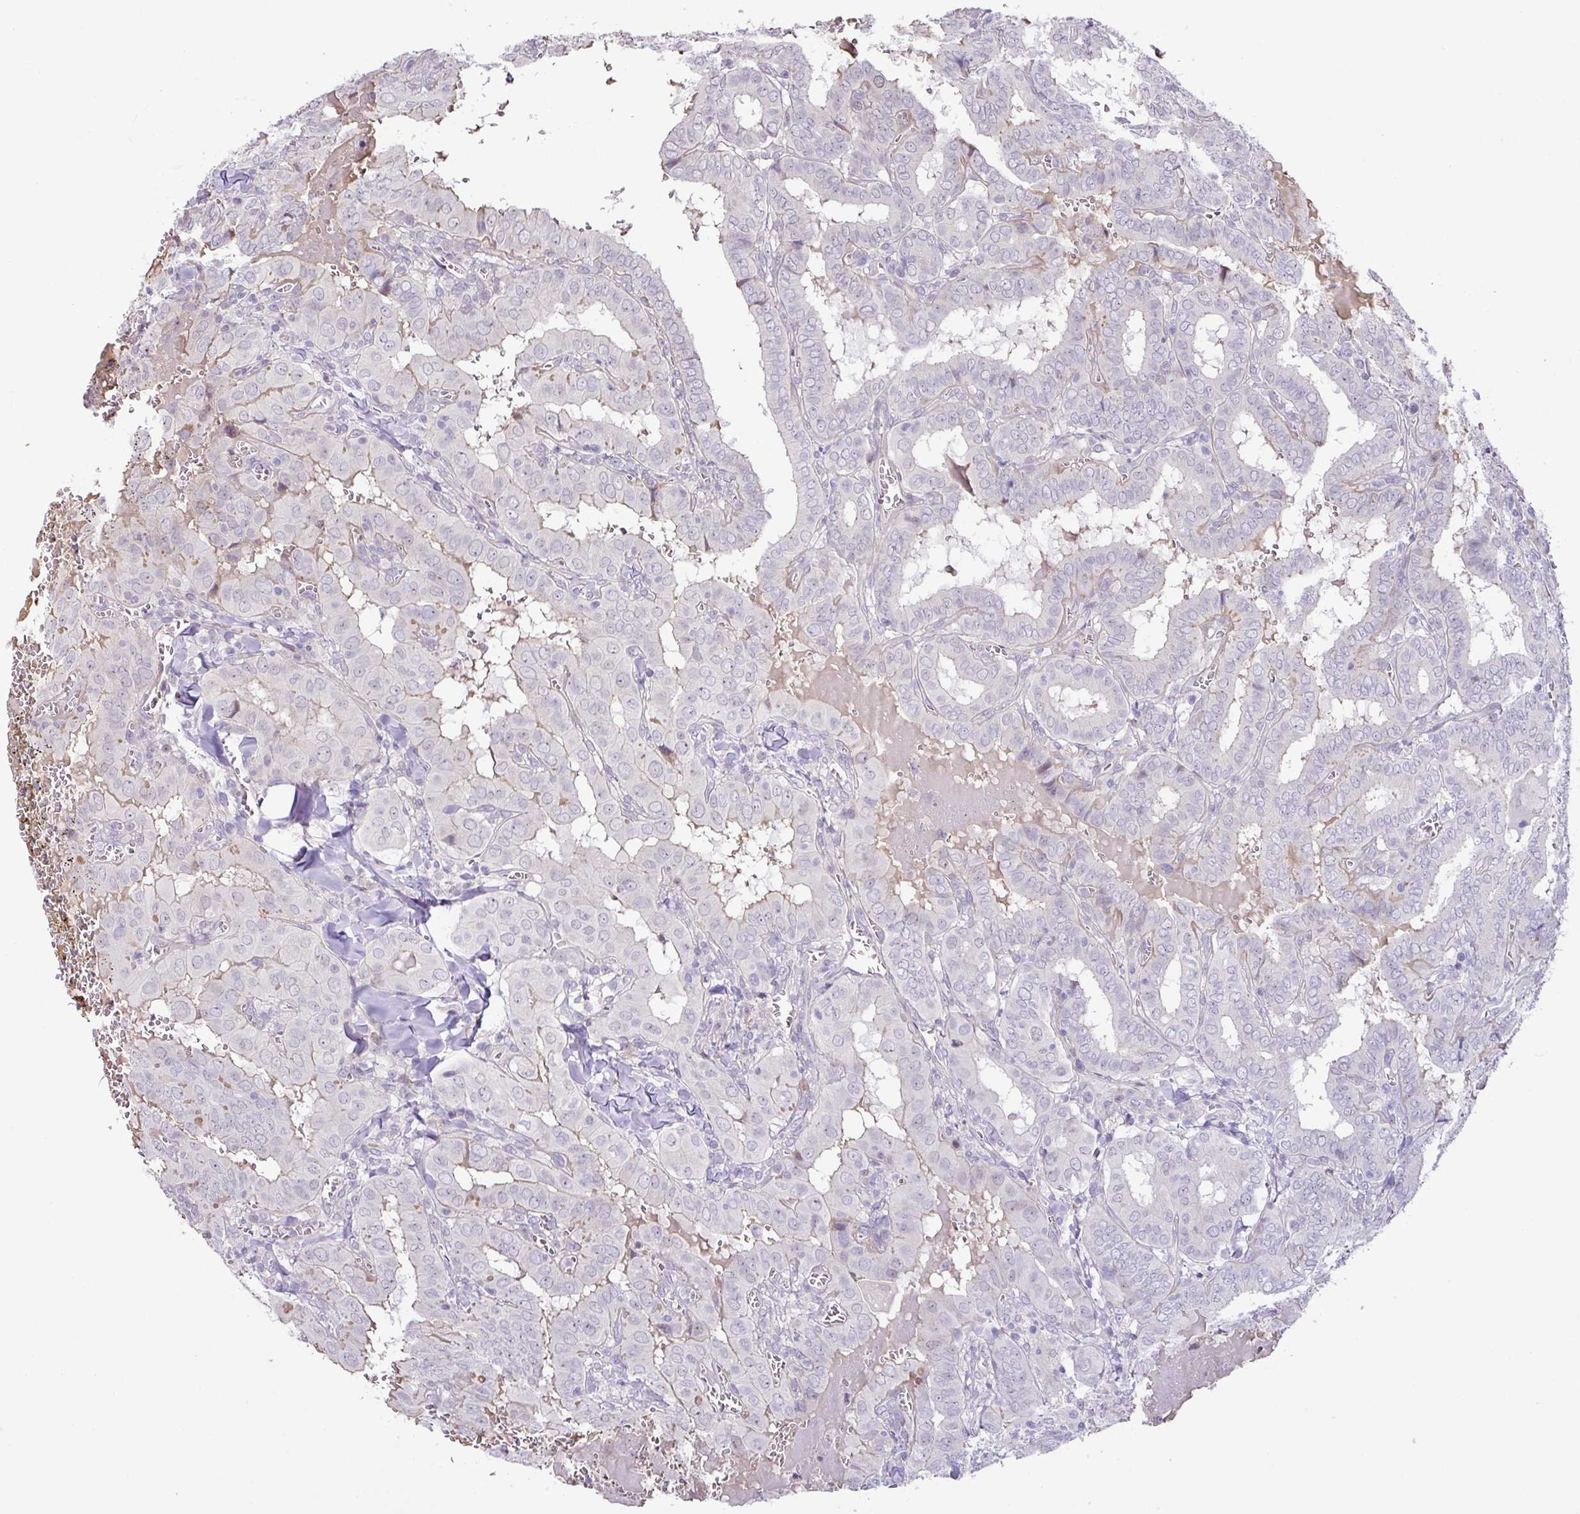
{"staining": {"intensity": "negative", "quantity": "none", "location": "none"}, "tissue": "thyroid cancer", "cell_type": "Tumor cells", "image_type": "cancer", "snomed": [{"axis": "morphology", "description": "Papillary adenocarcinoma, NOS"}, {"axis": "topography", "description": "Thyroid gland"}], "caption": "An immunohistochemistry image of thyroid cancer is shown. There is no staining in tumor cells of thyroid cancer.", "gene": "PARP2", "patient": {"sex": "female", "age": 72}}